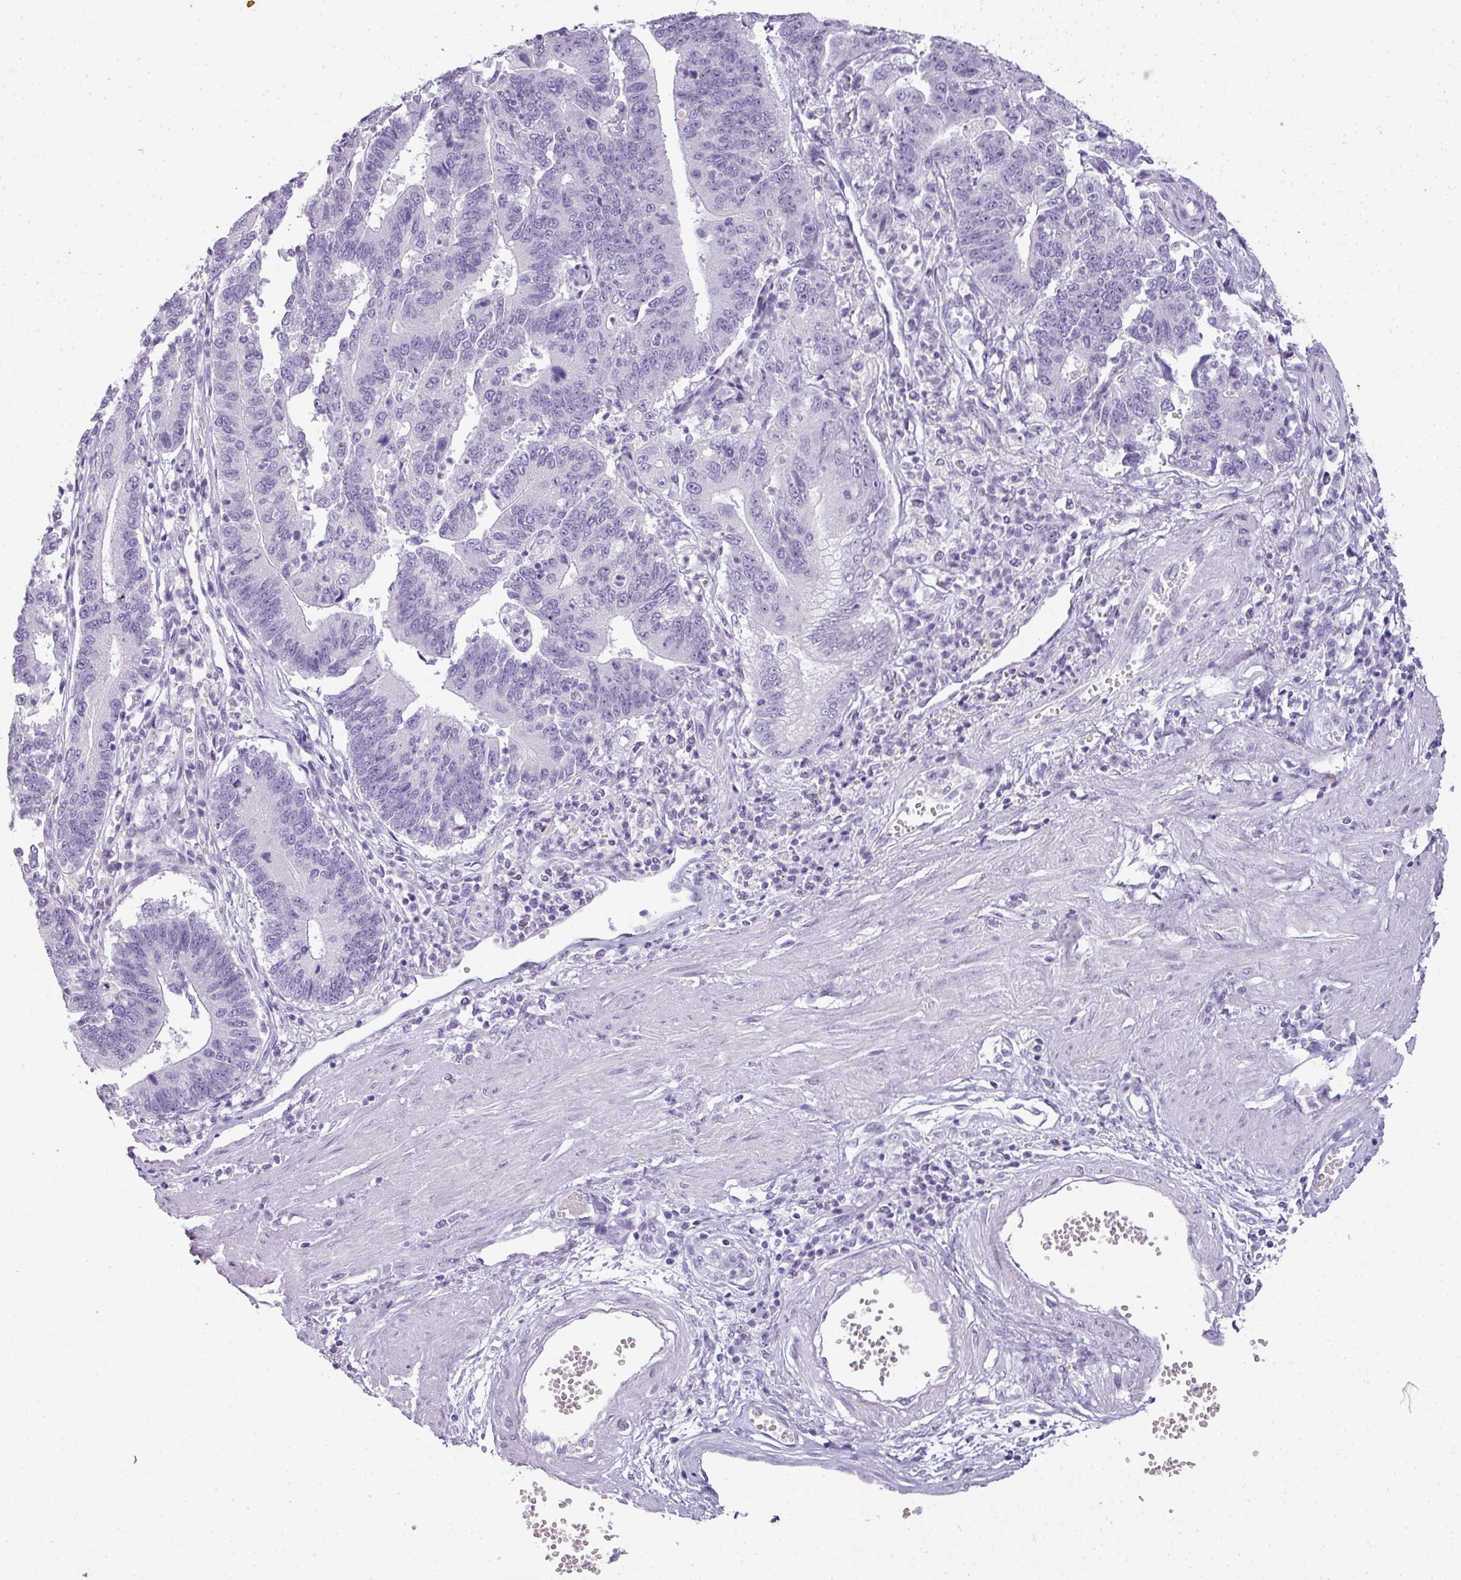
{"staining": {"intensity": "negative", "quantity": "none", "location": "none"}, "tissue": "stomach cancer", "cell_type": "Tumor cells", "image_type": "cancer", "snomed": [{"axis": "morphology", "description": "Adenocarcinoma, NOS"}, {"axis": "topography", "description": "Stomach"}], "caption": "Tumor cells are negative for protein expression in human stomach cancer (adenocarcinoma). Nuclei are stained in blue.", "gene": "RBMY1F", "patient": {"sex": "male", "age": 59}}